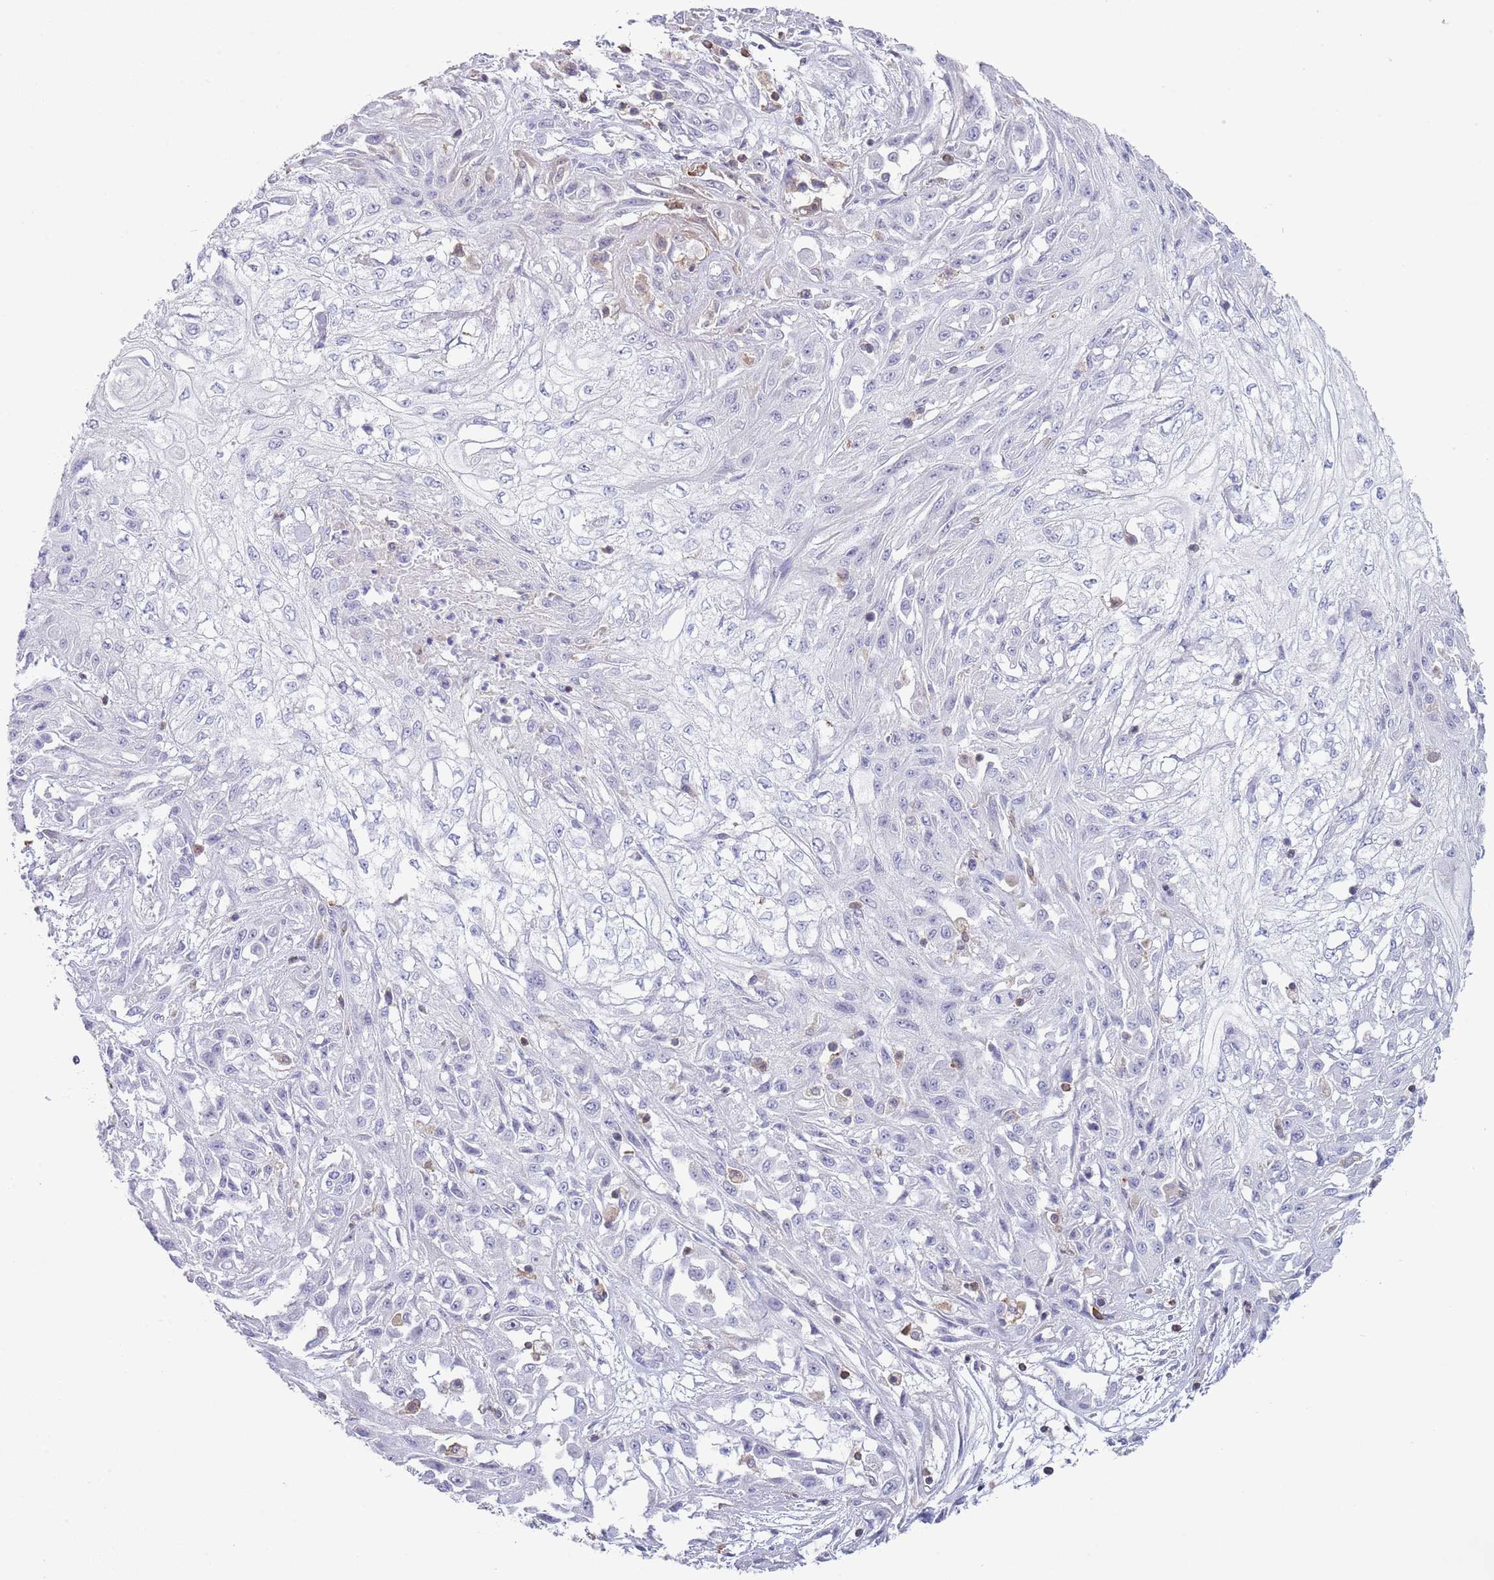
{"staining": {"intensity": "negative", "quantity": "none", "location": "none"}, "tissue": "skin cancer", "cell_type": "Tumor cells", "image_type": "cancer", "snomed": [{"axis": "morphology", "description": "Squamous cell carcinoma, NOS"}, {"axis": "morphology", "description": "Squamous cell carcinoma, metastatic, NOS"}, {"axis": "topography", "description": "Skin"}, {"axis": "topography", "description": "Lymph node"}], "caption": "Immunohistochemistry (IHC) photomicrograph of skin metastatic squamous cell carcinoma stained for a protein (brown), which demonstrates no staining in tumor cells. Nuclei are stained in blue.", "gene": "LPXN", "patient": {"sex": "male", "age": 75}}